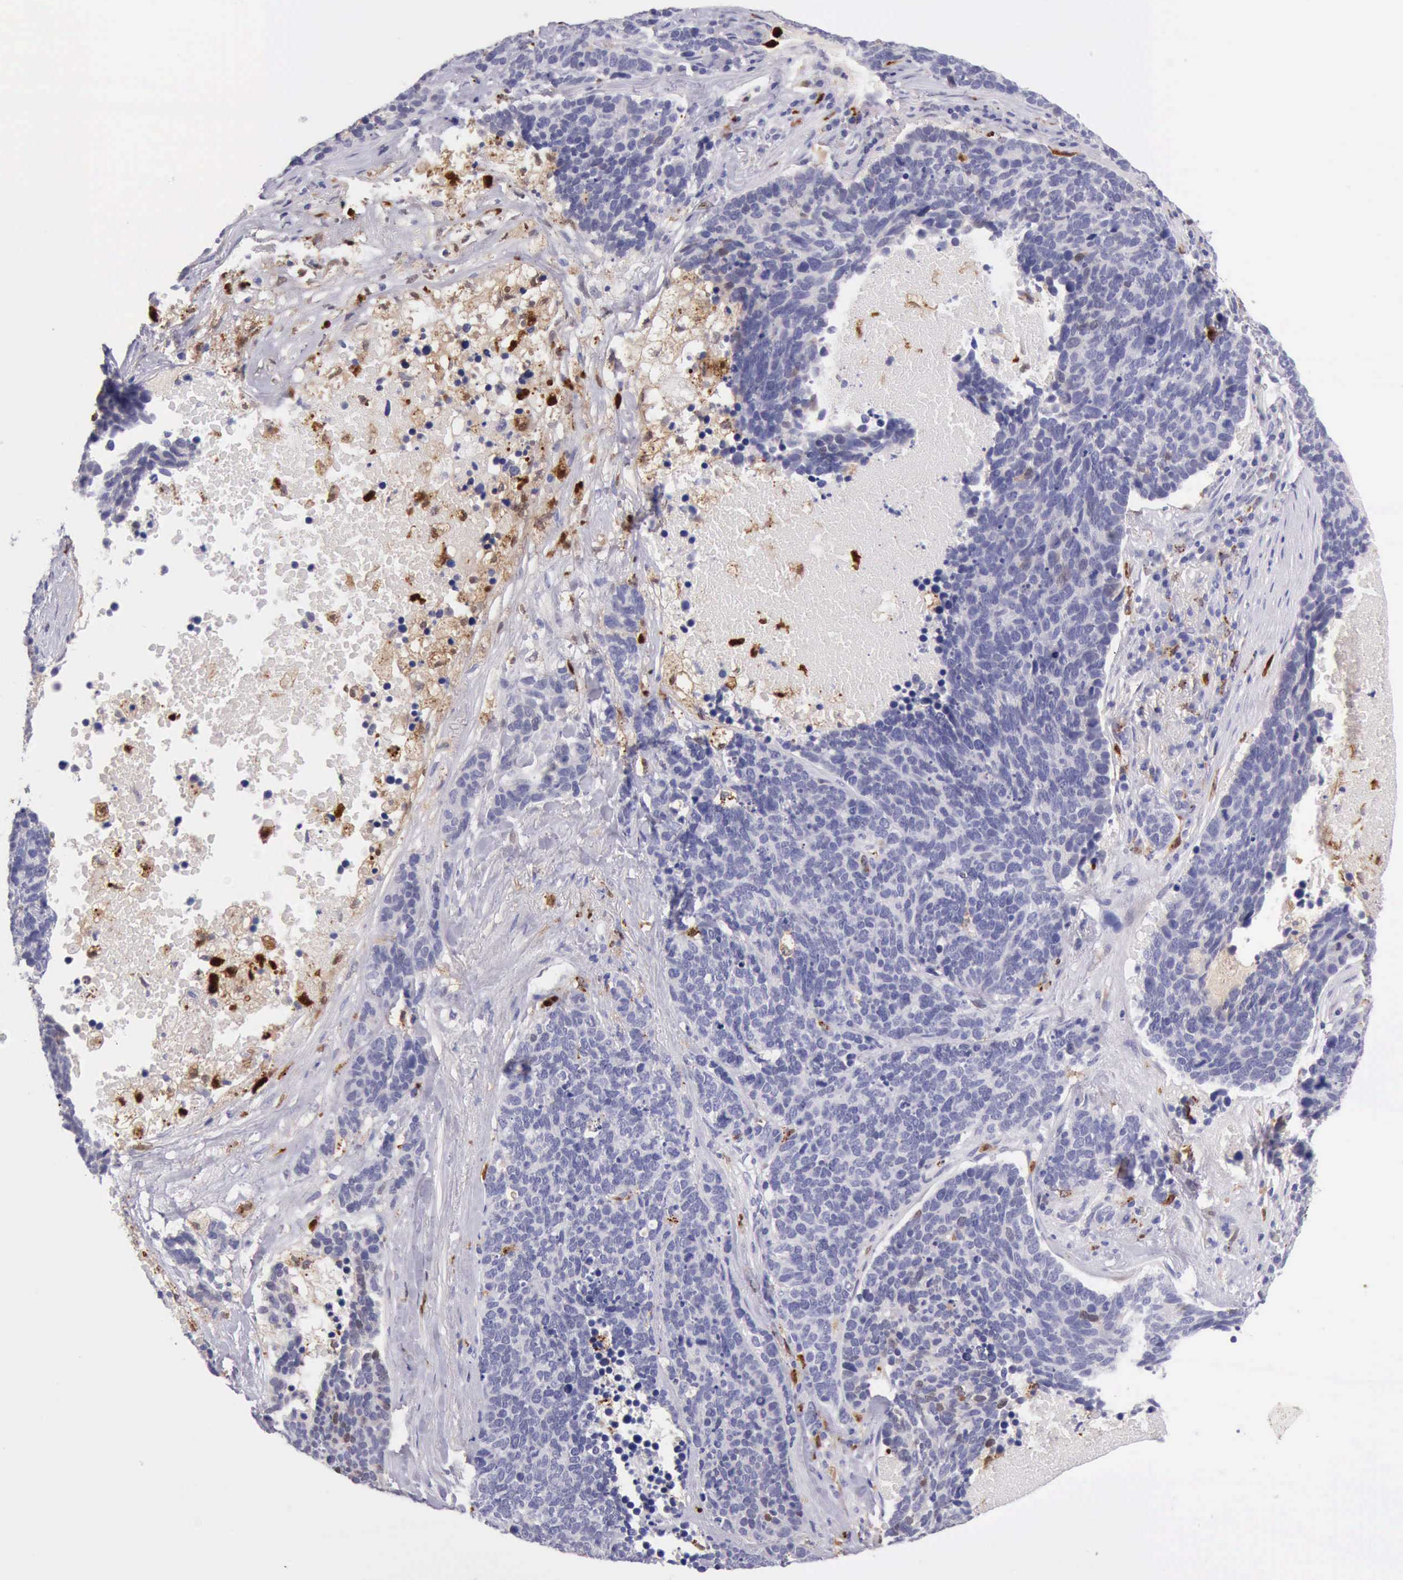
{"staining": {"intensity": "negative", "quantity": "none", "location": "none"}, "tissue": "lung cancer", "cell_type": "Tumor cells", "image_type": "cancer", "snomed": [{"axis": "morphology", "description": "Neoplasm, malignant, NOS"}, {"axis": "topography", "description": "Lung"}], "caption": "Tumor cells are negative for brown protein staining in lung cancer (malignant neoplasm).", "gene": "CSTA", "patient": {"sex": "female", "age": 75}}